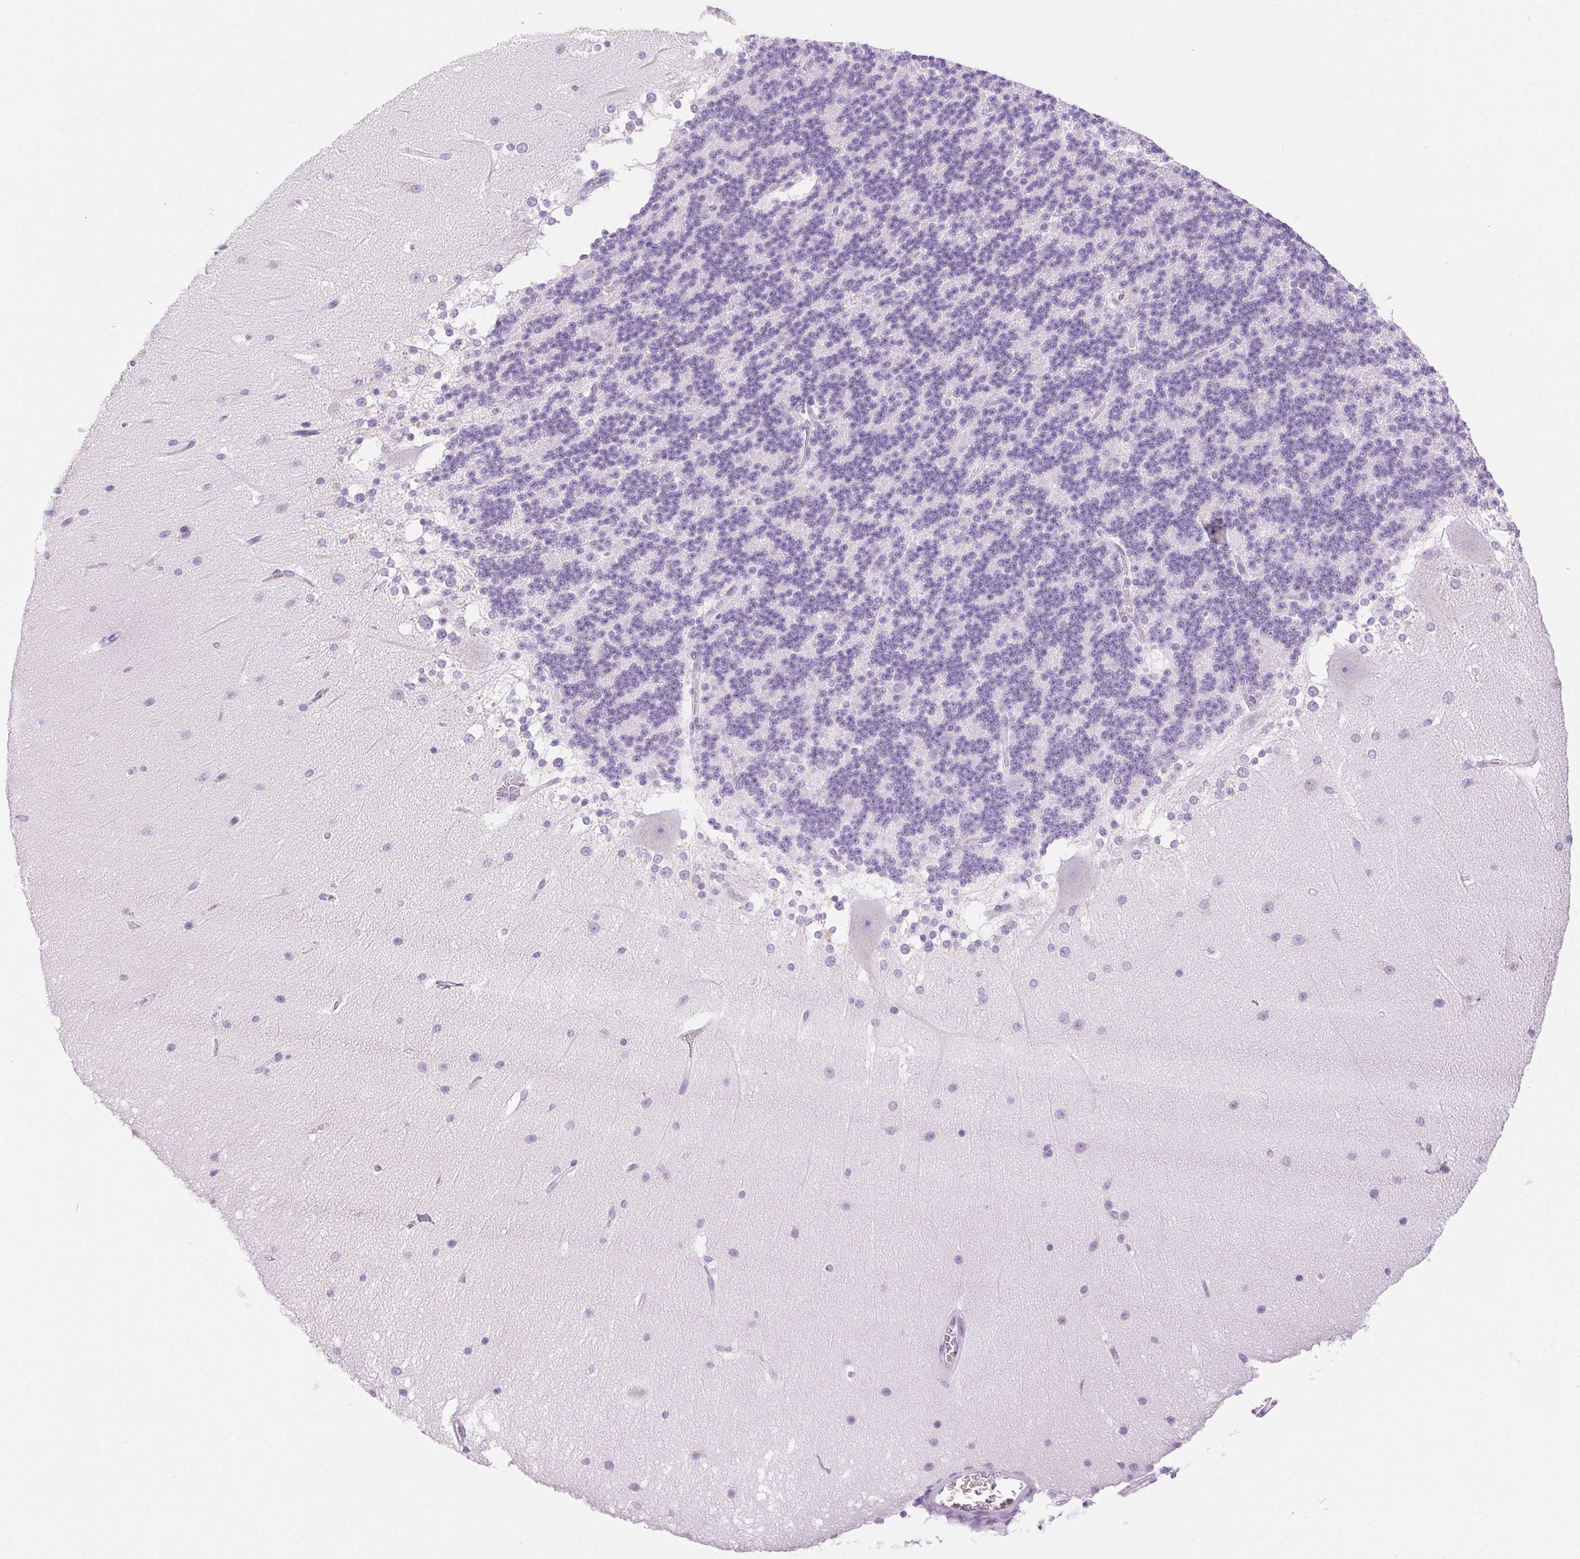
{"staining": {"intensity": "negative", "quantity": "none", "location": "none"}, "tissue": "cerebellum", "cell_type": "Cells in granular layer", "image_type": "normal", "snomed": [{"axis": "morphology", "description": "Normal tissue, NOS"}, {"axis": "topography", "description": "Cerebellum"}], "caption": "This is an immunohistochemistry (IHC) micrograph of normal cerebellum. There is no expression in cells in granular layer.", "gene": "SERPINB3", "patient": {"sex": "female", "age": 19}}